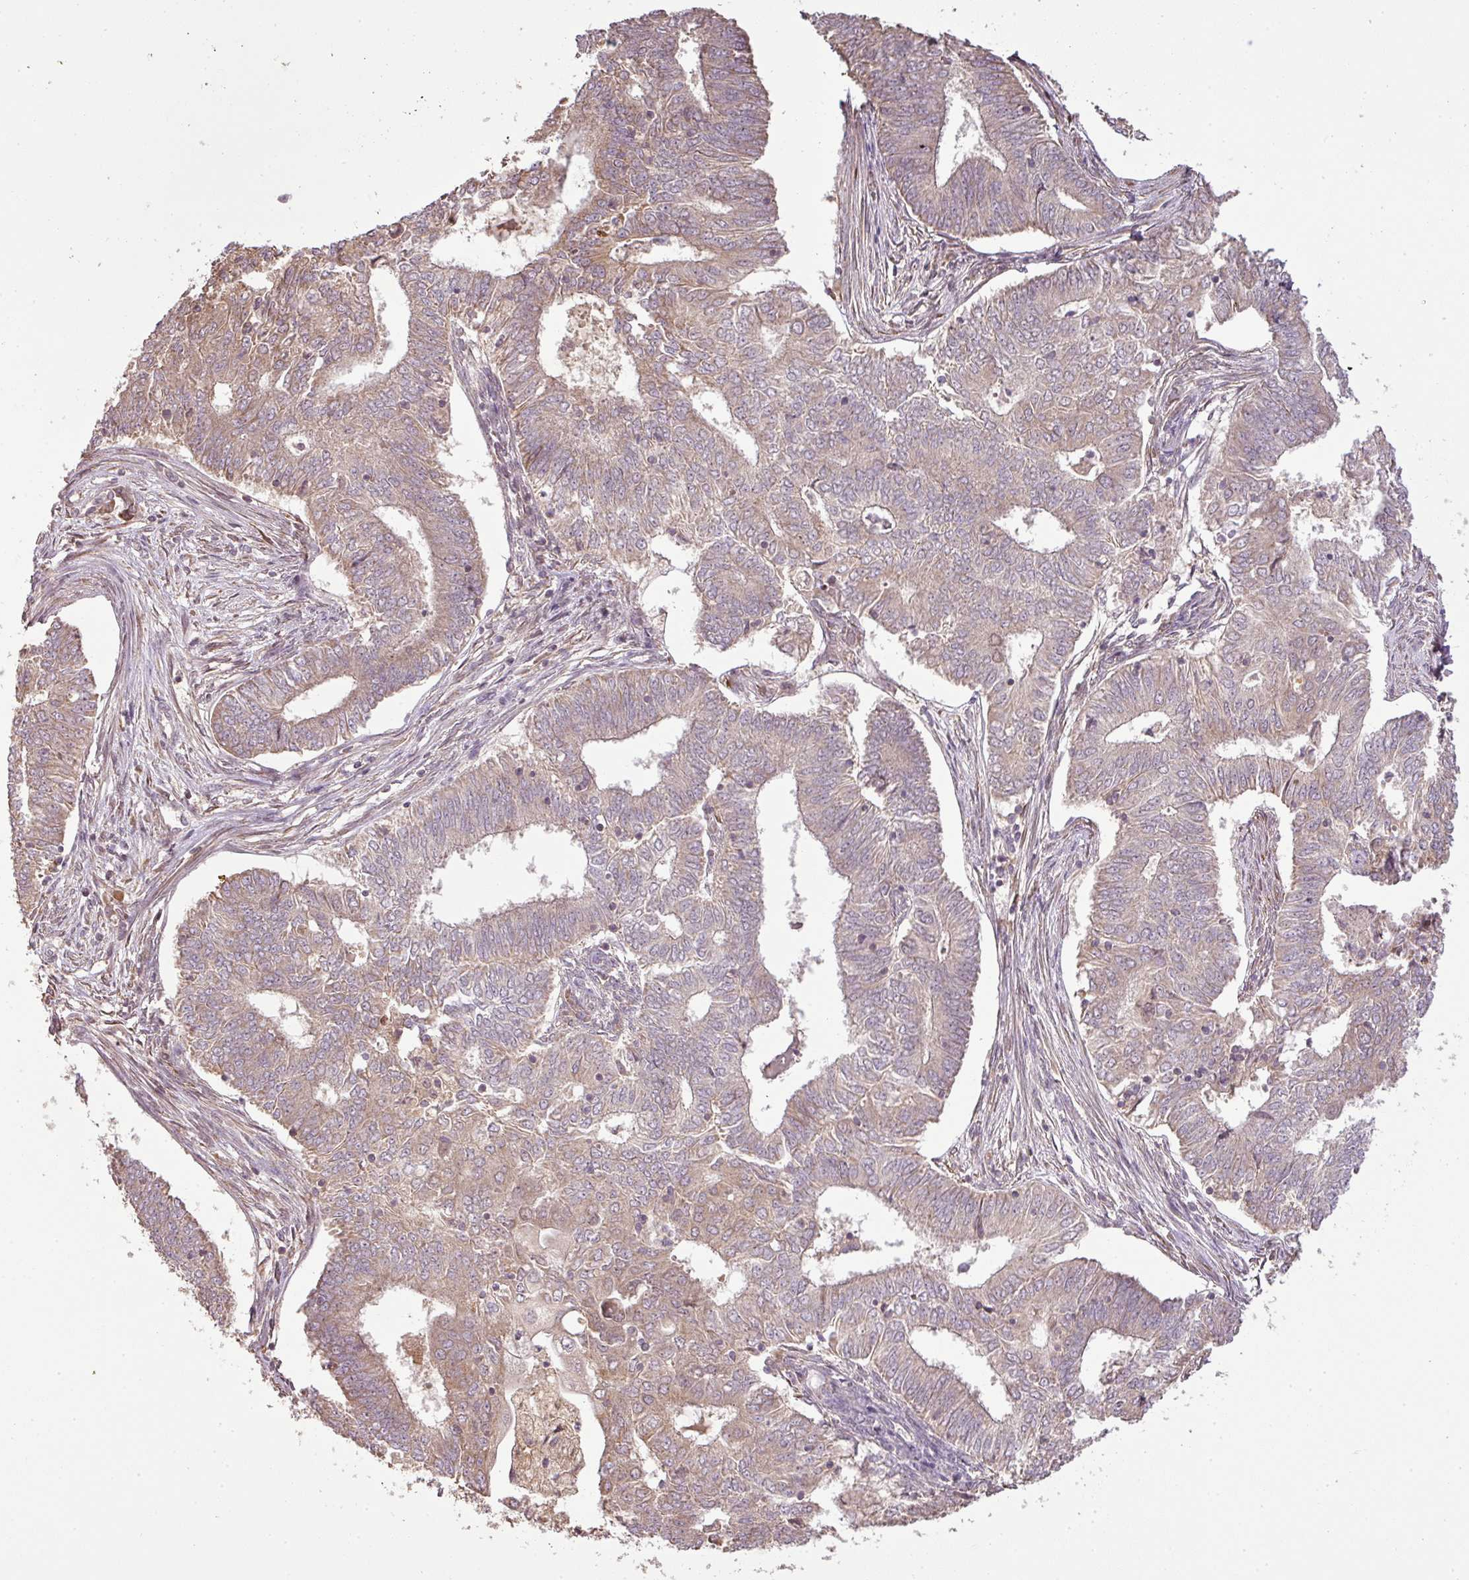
{"staining": {"intensity": "weak", "quantity": ">75%", "location": "cytoplasmic/membranous"}, "tissue": "endometrial cancer", "cell_type": "Tumor cells", "image_type": "cancer", "snomed": [{"axis": "morphology", "description": "Adenocarcinoma, NOS"}, {"axis": "topography", "description": "Endometrium"}], "caption": "This histopathology image displays IHC staining of adenocarcinoma (endometrial), with low weak cytoplasmic/membranous expression in approximately >75% of tumor cells.", "gene": "FAIM", "patient": {"sex": "female", "age": 62}}